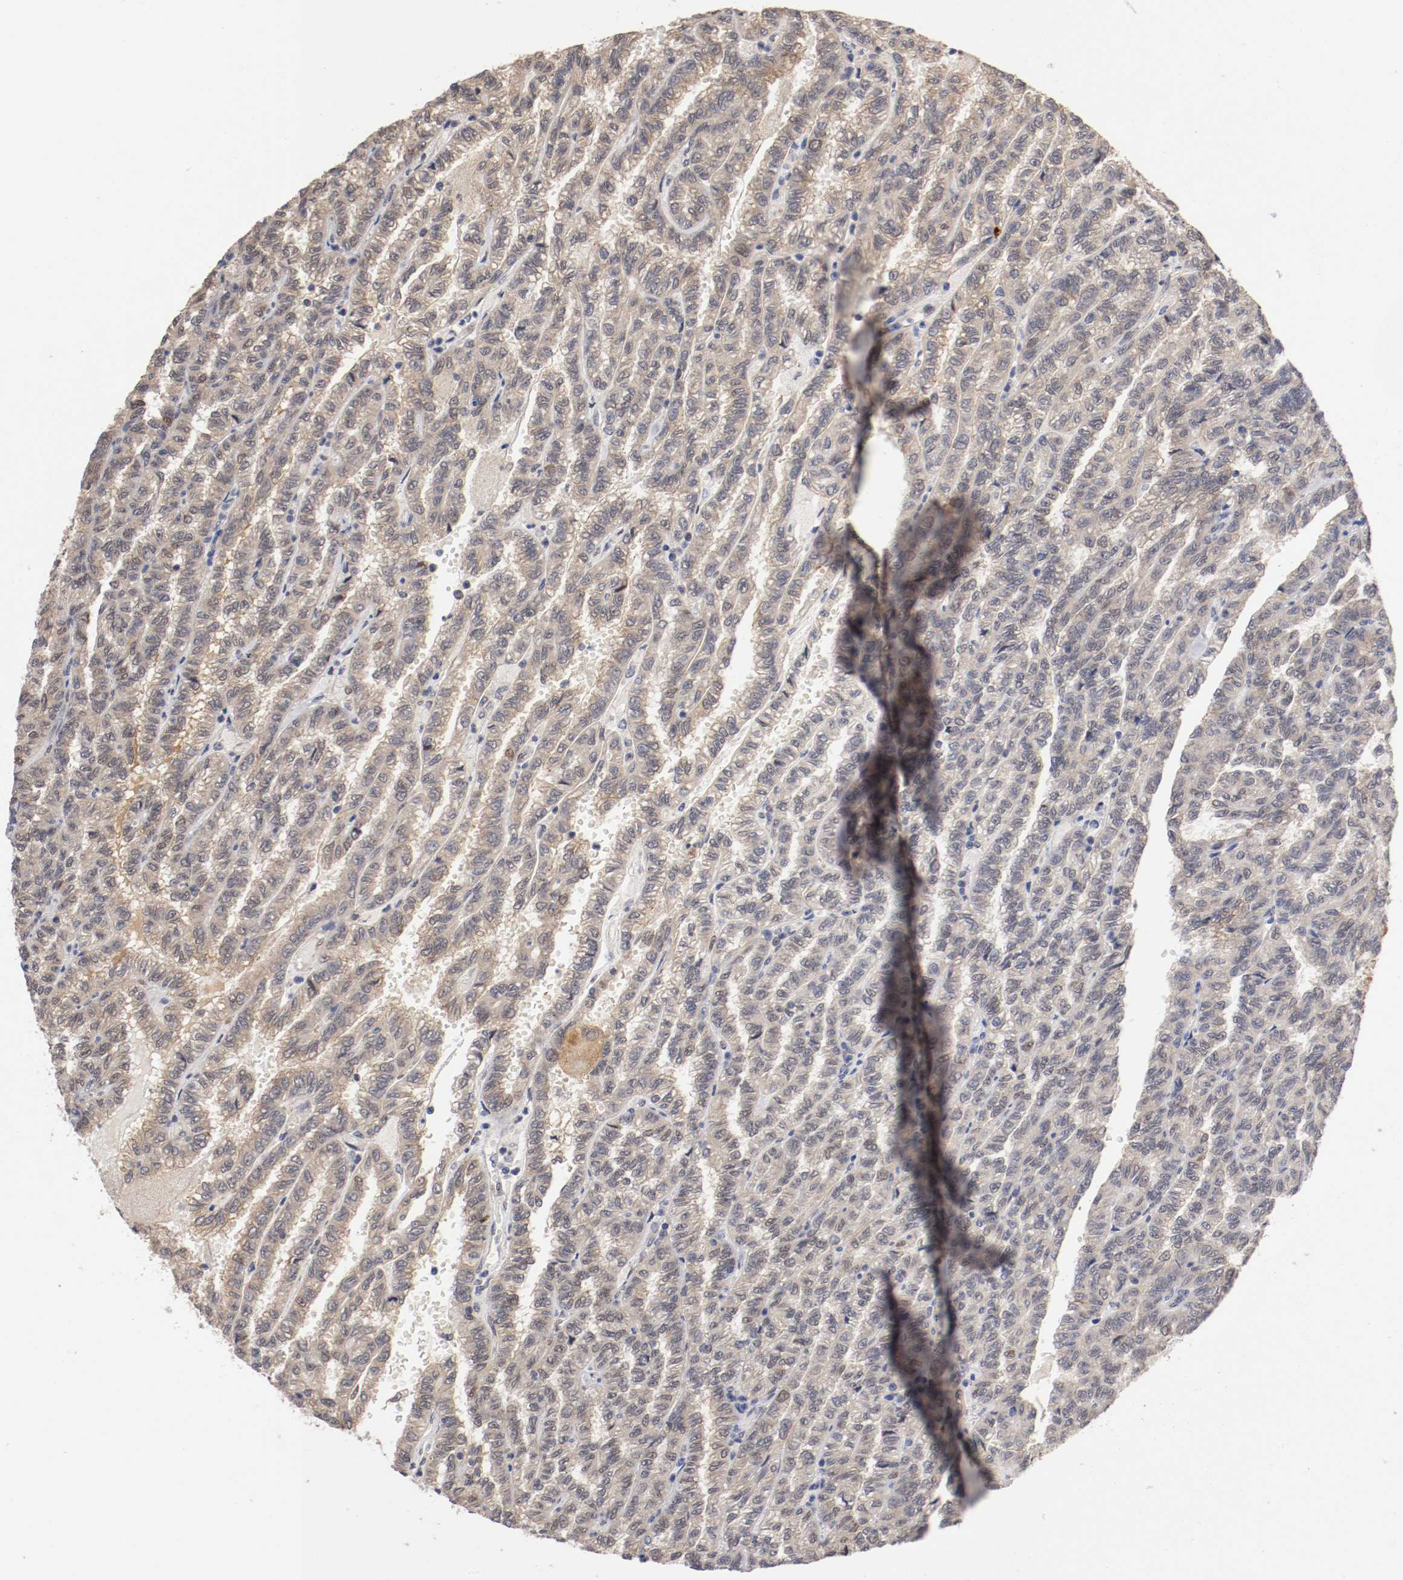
{"staining": {"intensity": "weak", "quantity": ">75%", "location": "cytoplasmic/membranous"}, "tissue": "renal cancer", "cell_type": "Tumor cells", "image_type": "cancer", "snomed": [{"axis": "morphology", "description": "Inflammation, NOS"}, {"axis": "morphology", "description": "Adenocarcinoma, NOS"}, {"axis": "topography", "description": "Kidney"}], "caption": "IHC micrograph of human renal adenocarcinoma stained for a protein (brown), which demonstrates low levels of weak cytoplasmic/membranous staining in about >75% of tumor cells.", "gene": "DNMT3B", "patient": {"sex": "male", "age": 68}}